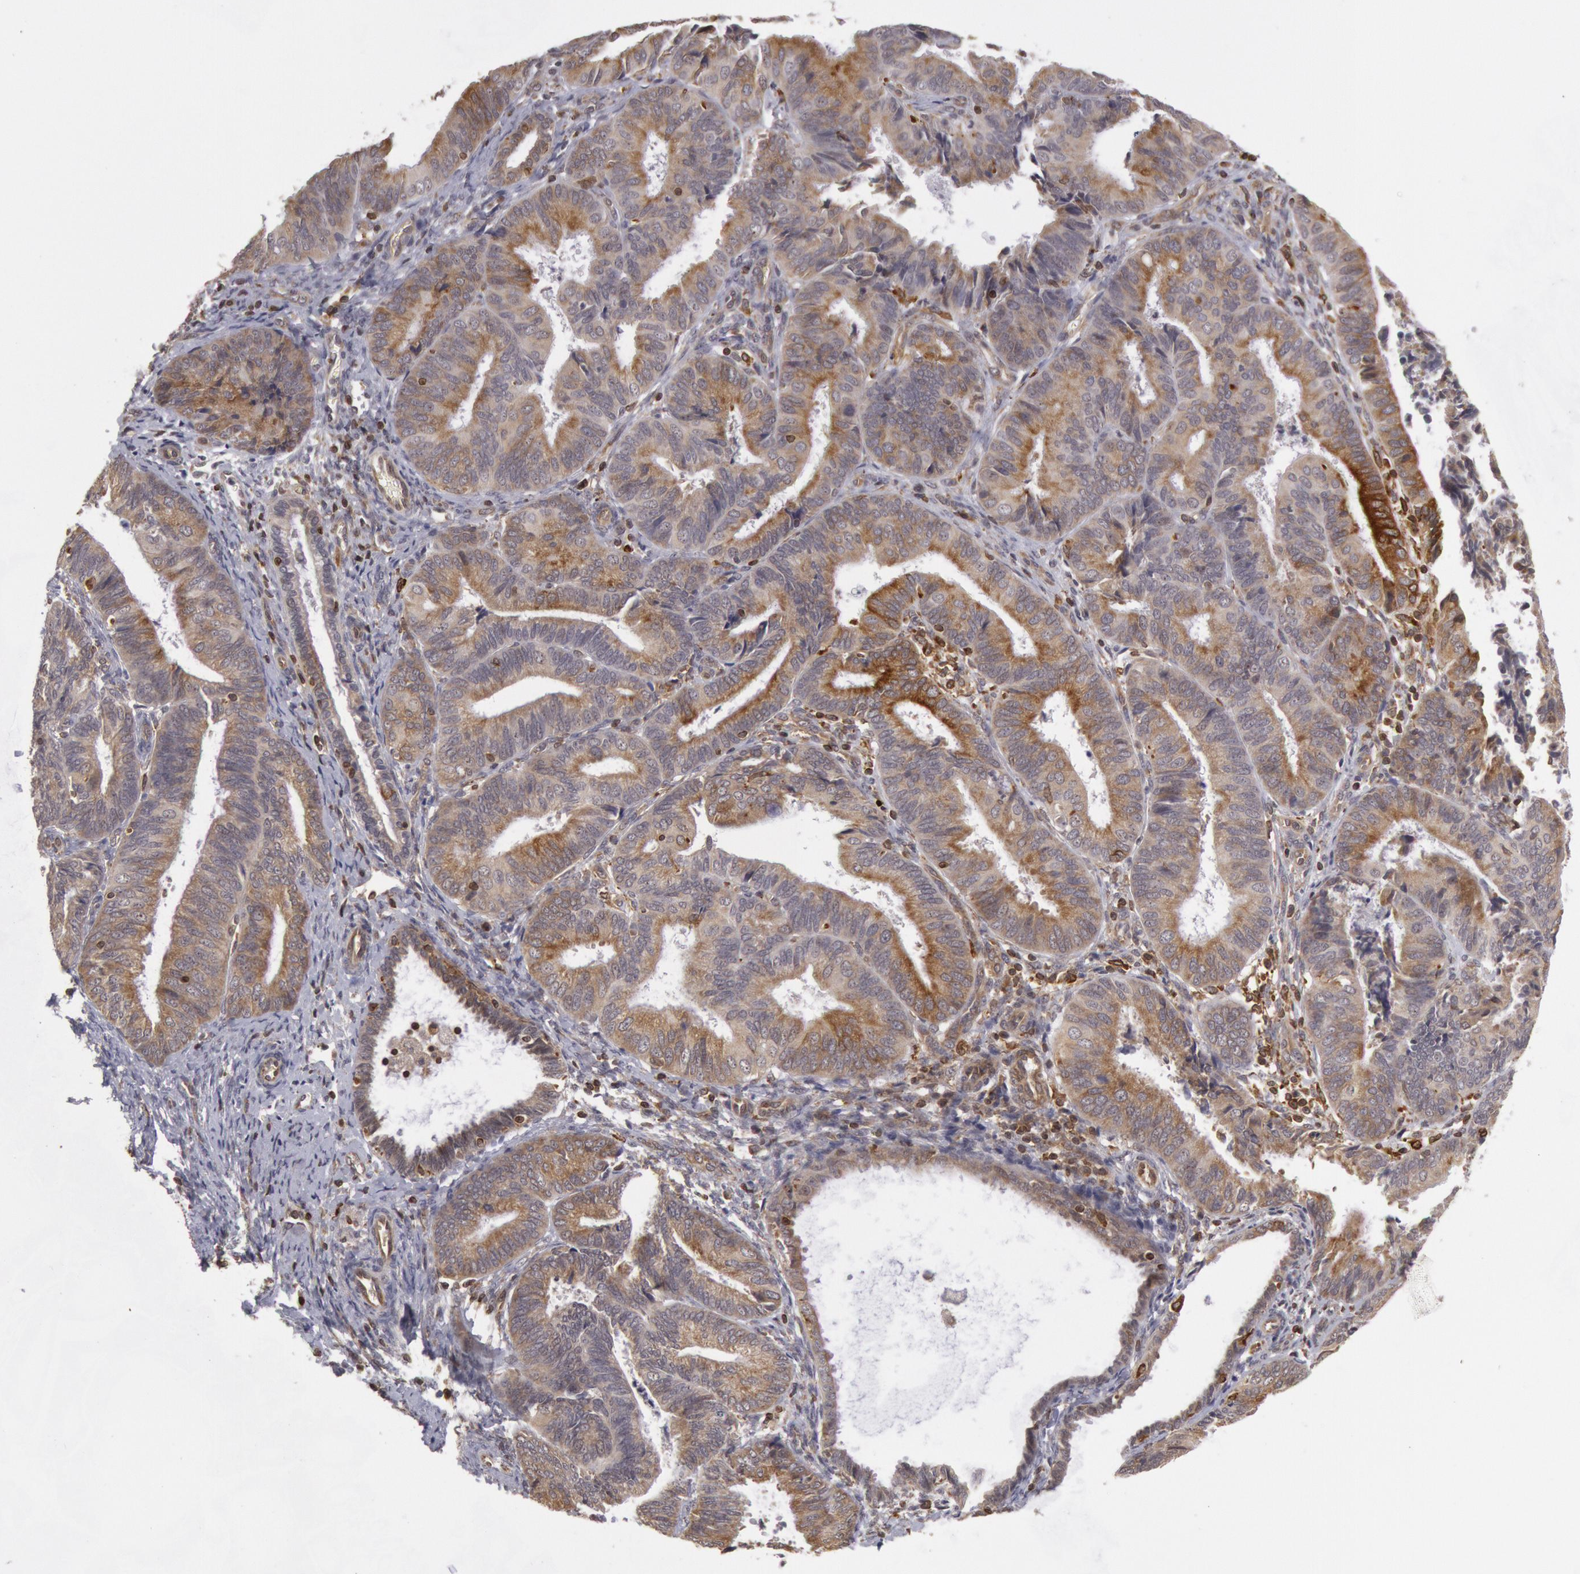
{"staining": {"intensity": "weak", "quantity": "<25%", "location": "cytoplasmic/membranous"}, "tissue": "endometrial cancer", "cell_type": "Tumor cells", "image_type": "cancer", "snomed": [{"axis": "morphology", "description": "Adenocarcinoma, NOS"}, {"axis": "topography", "description": "Endometrium"}], "caption": "Tumor cells are negative for protein expression in human adenocarcinoma (endometrial).", "gene": "TAP2", "patient": {"sex": "female", "age": 63}}